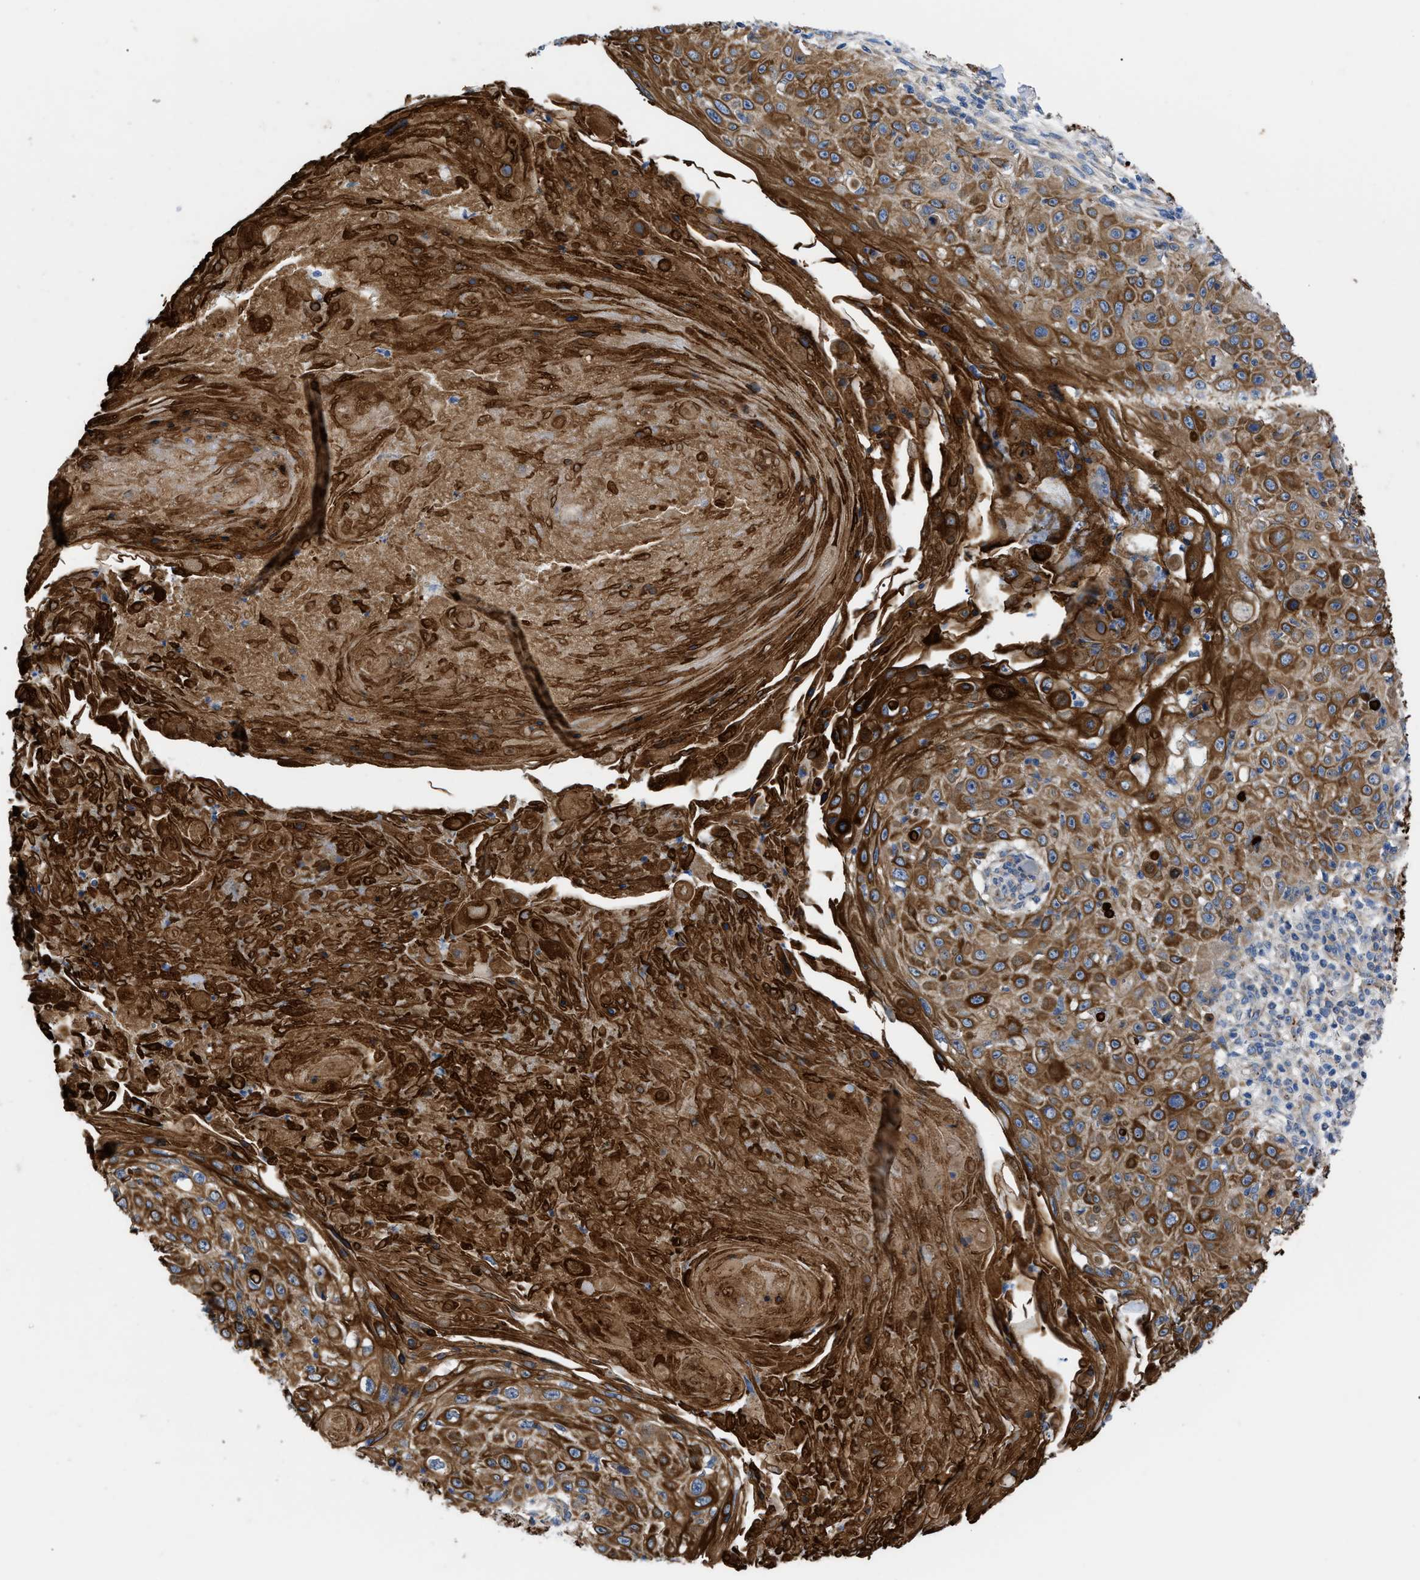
{"staining": {"intensity": "strong", "quantity": ">75%", "location": "cytoplasmic/membranous"}, "tissue": "skin cancer", "cell_type": "Tumor cells", "image_type": "cancer", "snomed": [{"axis": "morphology", "description": "Squamous cell carcinoma, NOS"}, {"axis": "topography", "description": "Skin"}], "caption": "There is high levels of strong cytoplasmic/membranous positivity in tumor cells of skin cancer (squamous cell carcinoma), as demonstrated by immunohistochemical staining (brown color).", "gene": "HSPB8", "patient": {"sex": "male", "age": 86}}